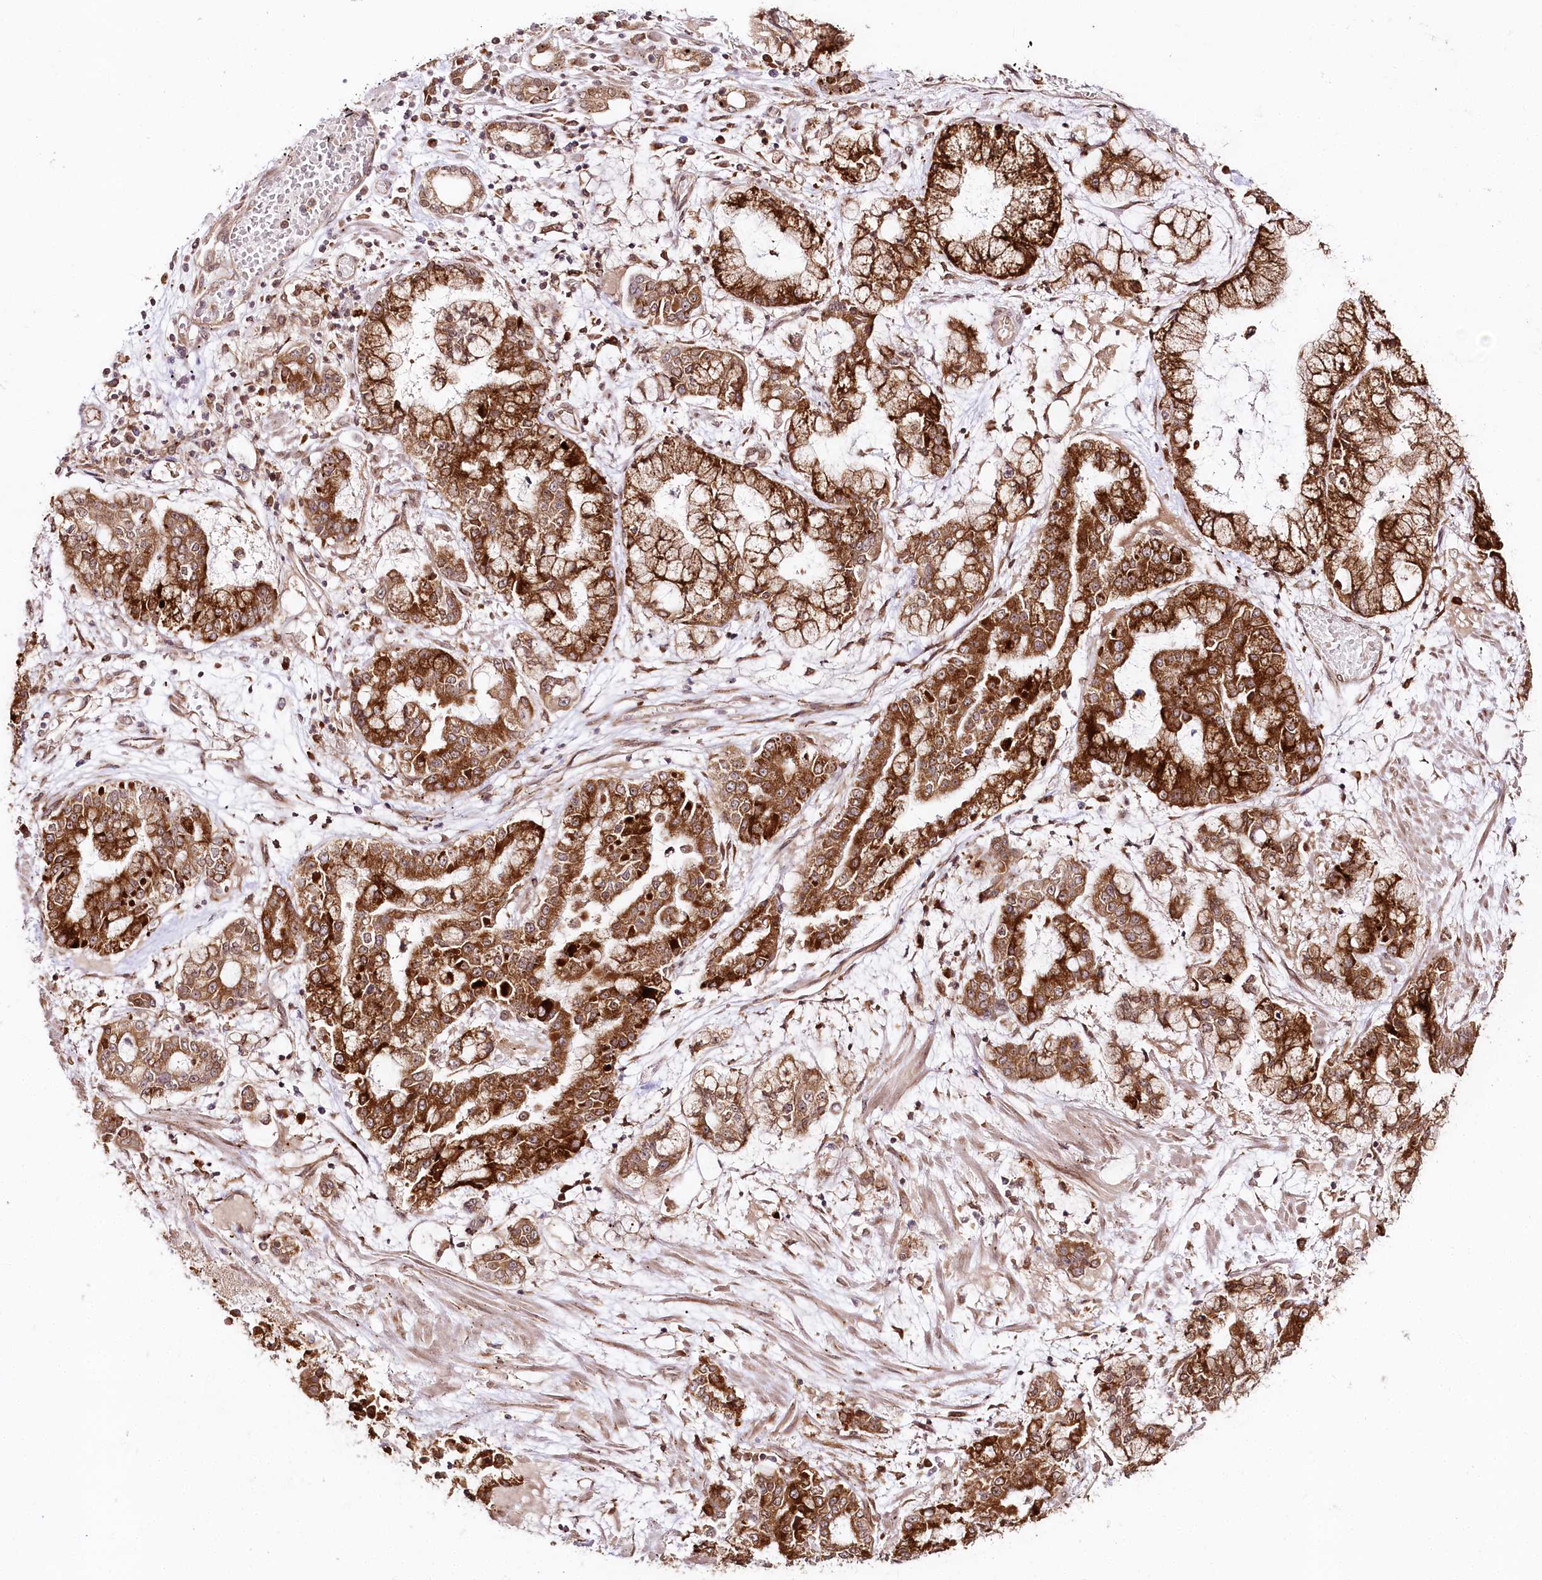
{"staining": {"intensity": "strong", "quantity": ">75%", "location": "cytoplasmic/membranous"}, "tissue": "stomach cancer", "cell_type": "Tumor cells", "image_type": "cancer", "snomed": [{"axis": "morphology", "description": "Normal tissue, NOS"}, {"axis": "morphology", "description": "Adenocarcinoma, NOS"}, {"axis": "topography", "description": "Stomach, upper"}, {"axis": "topography", "description": "Stomach"}], "caption": "Immunohistochemical staining of stomach cancer (adenocarcinoma) exhibits high levels of strong cytoplasmic/membranous staining in about >75% of tumor cells.", "gene": "ENSG00000144785", "patient": {"sex": "male", "age": 76}}